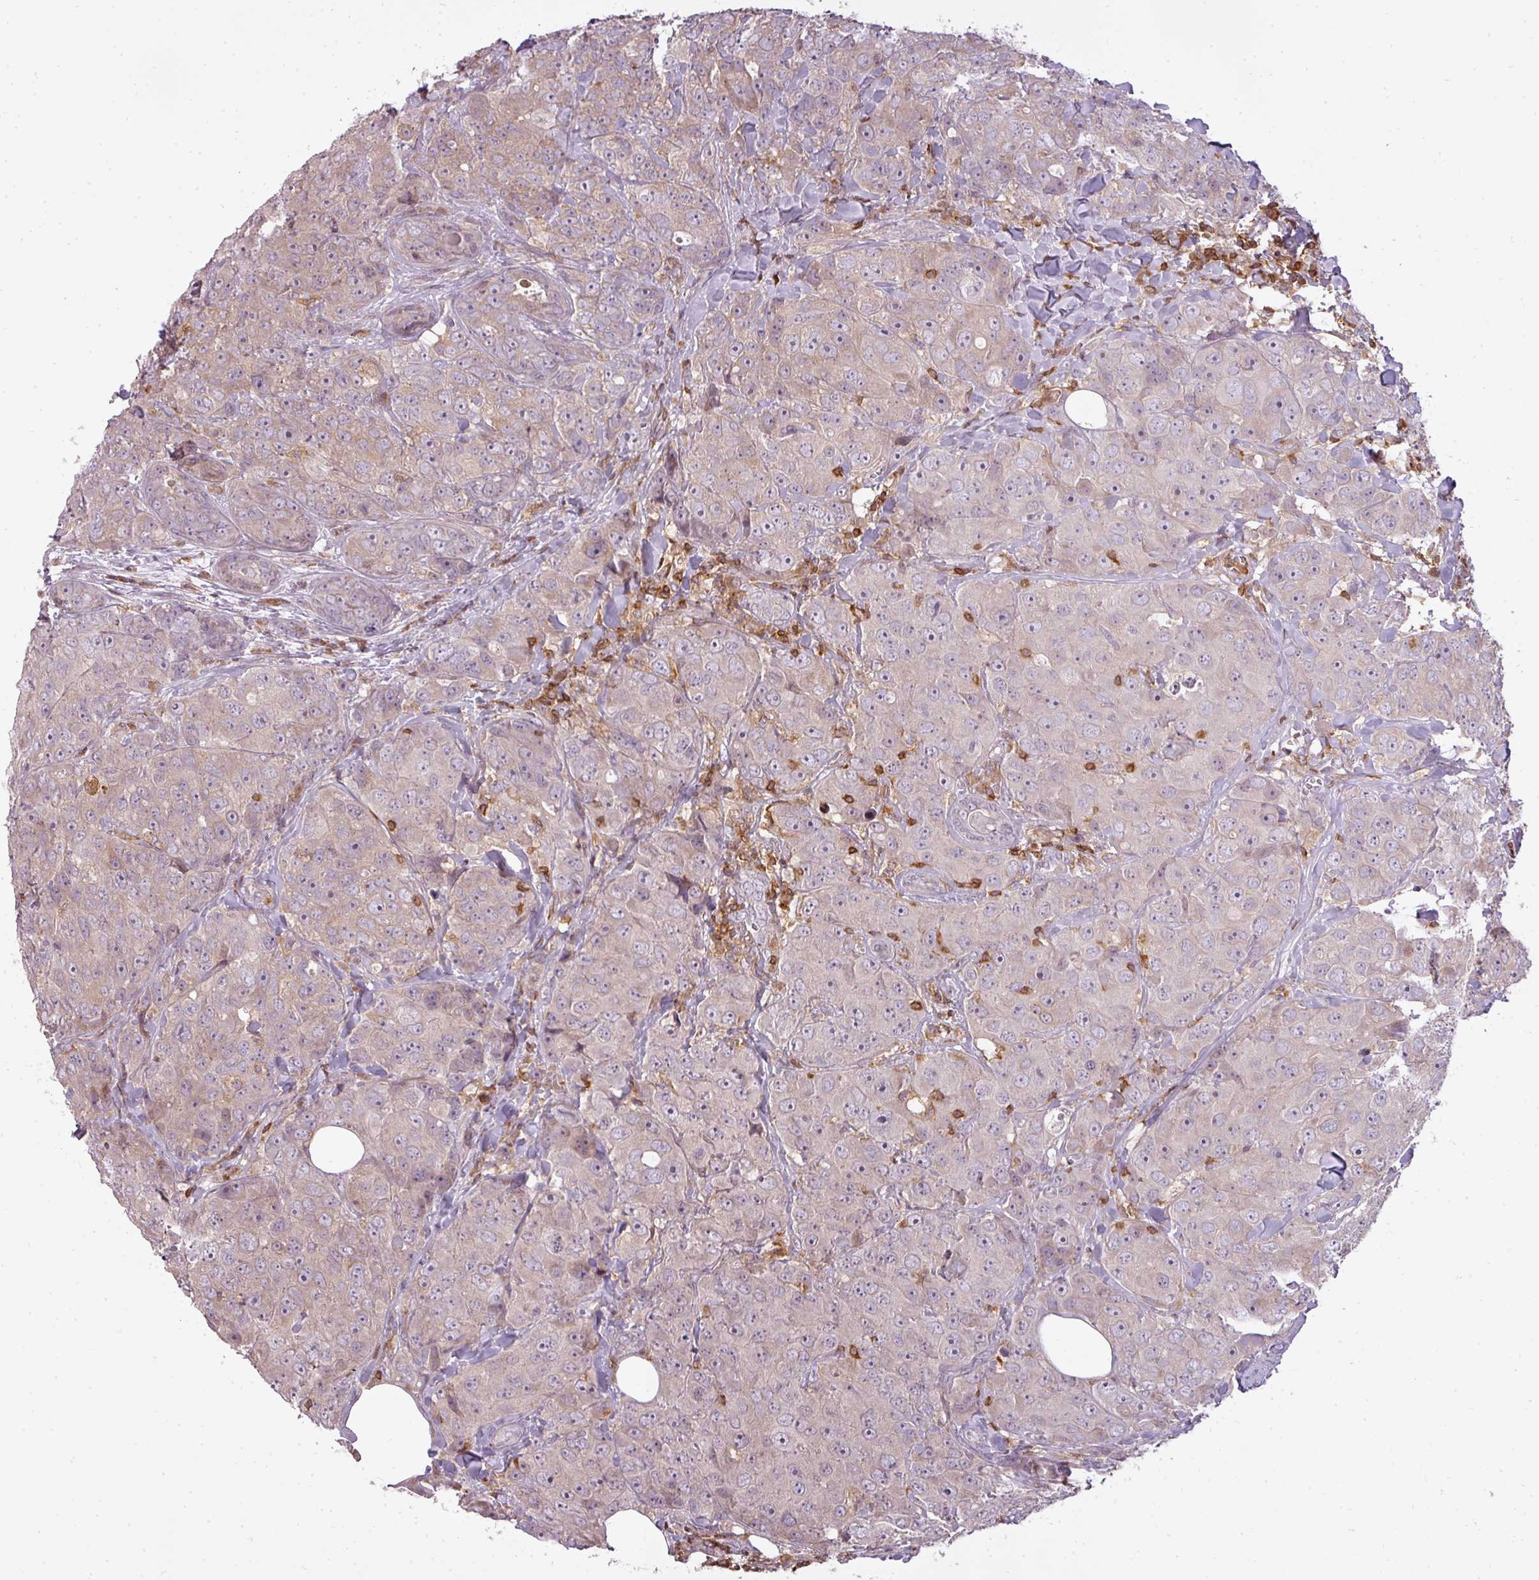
{"staining": {"intensity": "negative", "quantity": "none", "location": "none"}, "tissue": "breast cancer", "cell_type": "Tumor cells", "image_type": "cancer", "snomed": [{"axis": "morphology", "description": "Duct carcinoma"}, {"axis": "topography", "description": "Breast"}], "caption": "The histopathology image exhibits no staining of tumor cells in breast intraductal carcinoma. (DAB immunohistochemistry with hematoxylin counter stain).", "gene": "STK4", "patient": {"sex": "female", "age": 43}}